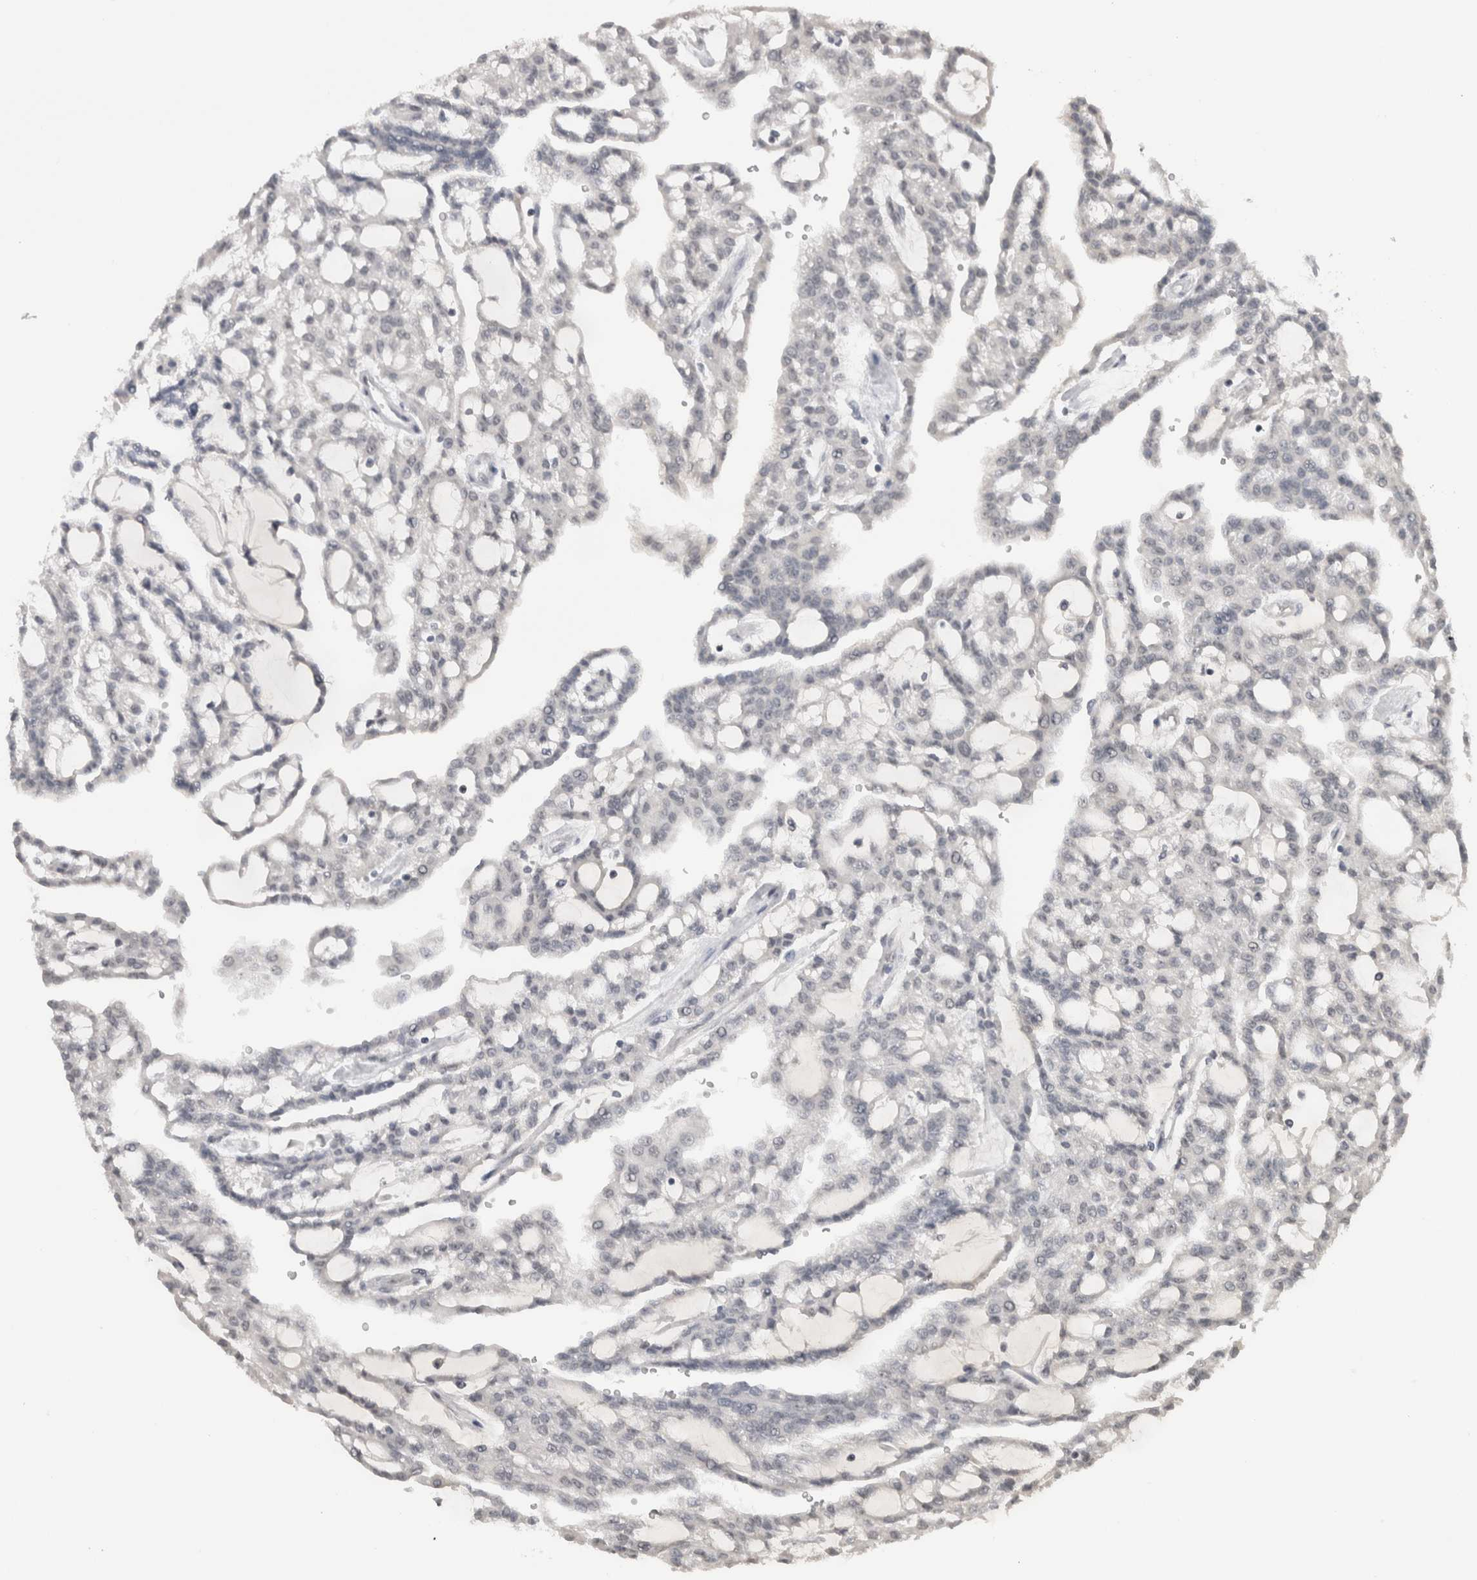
{"staining": {"intensity": "negative", "quantity": "none", "location": "none"}, "tissue": "renal cancer", "cell_type": "Tumor cells", "image_type": "cancer", "snomed": [{"axis": "morphology", "description": "Adenocarcinoma, NOS"}, {"axis": "topography", "description": "Kidney"}], "caption": "Tumor cells show no significant protein staining in renal adenocarcinoma.", "gene": "DAXX", "patient": {"sex": "male", "age": 63}}